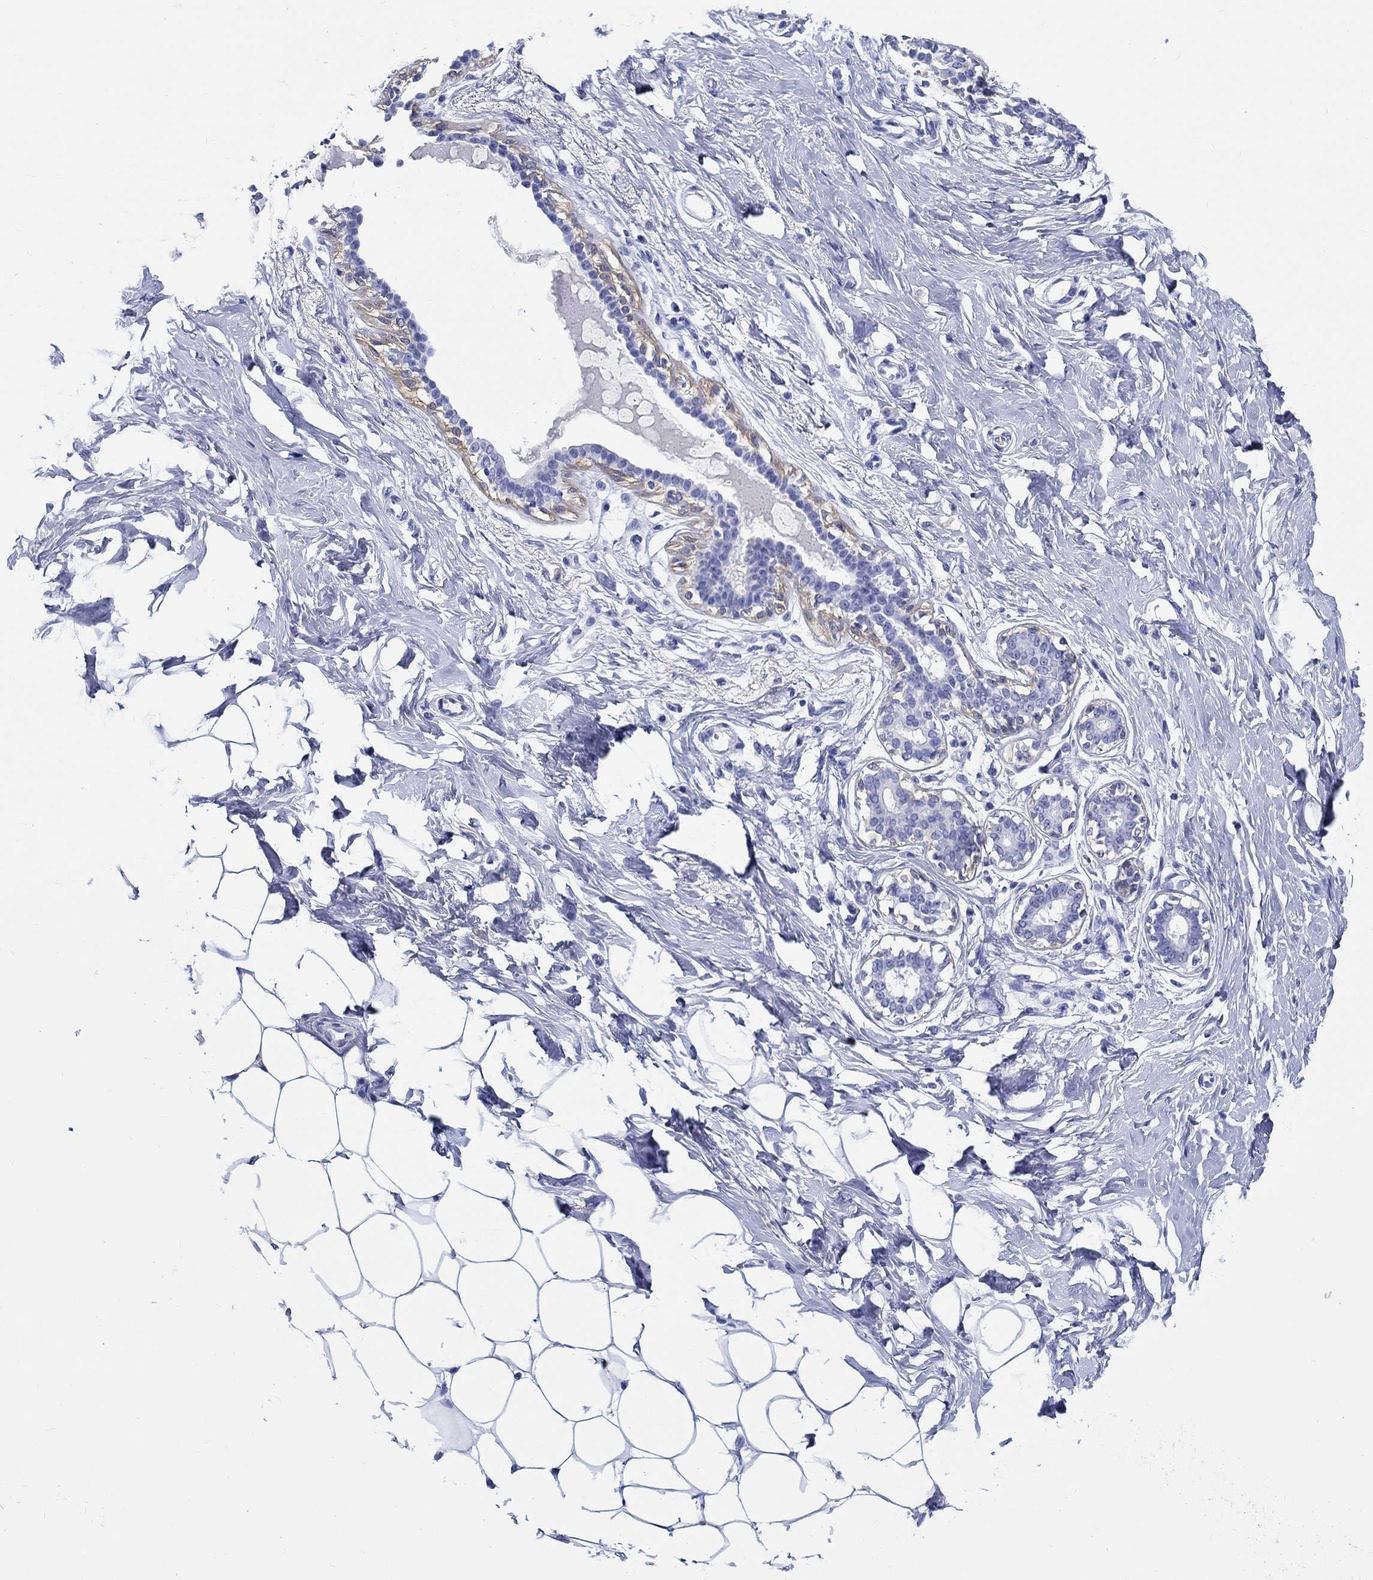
{"staining": {"intensity": "negative", "quantity": "none", "location": "none"}, "tissue": "breast", "cell_type": "Adipocytes", "image_type": "normal", "snomed": [{"axis": "morphology", "description": "Normal tissue, NOS"}, {"axis": "morphology", "description": "Lobular carcinoma, in situ"}, {"axis": "topography", "description": "Breast"}], "caption": "Protein analysis of benign breast reveals no significant expression in adipocytes. (Brightfield microscopy of DAB (3,3'-diaminobenzidine) immunohistochemistry at high magnification).", "gene": "FBXO2", "patient": {"sex": "female", "age": 35}}